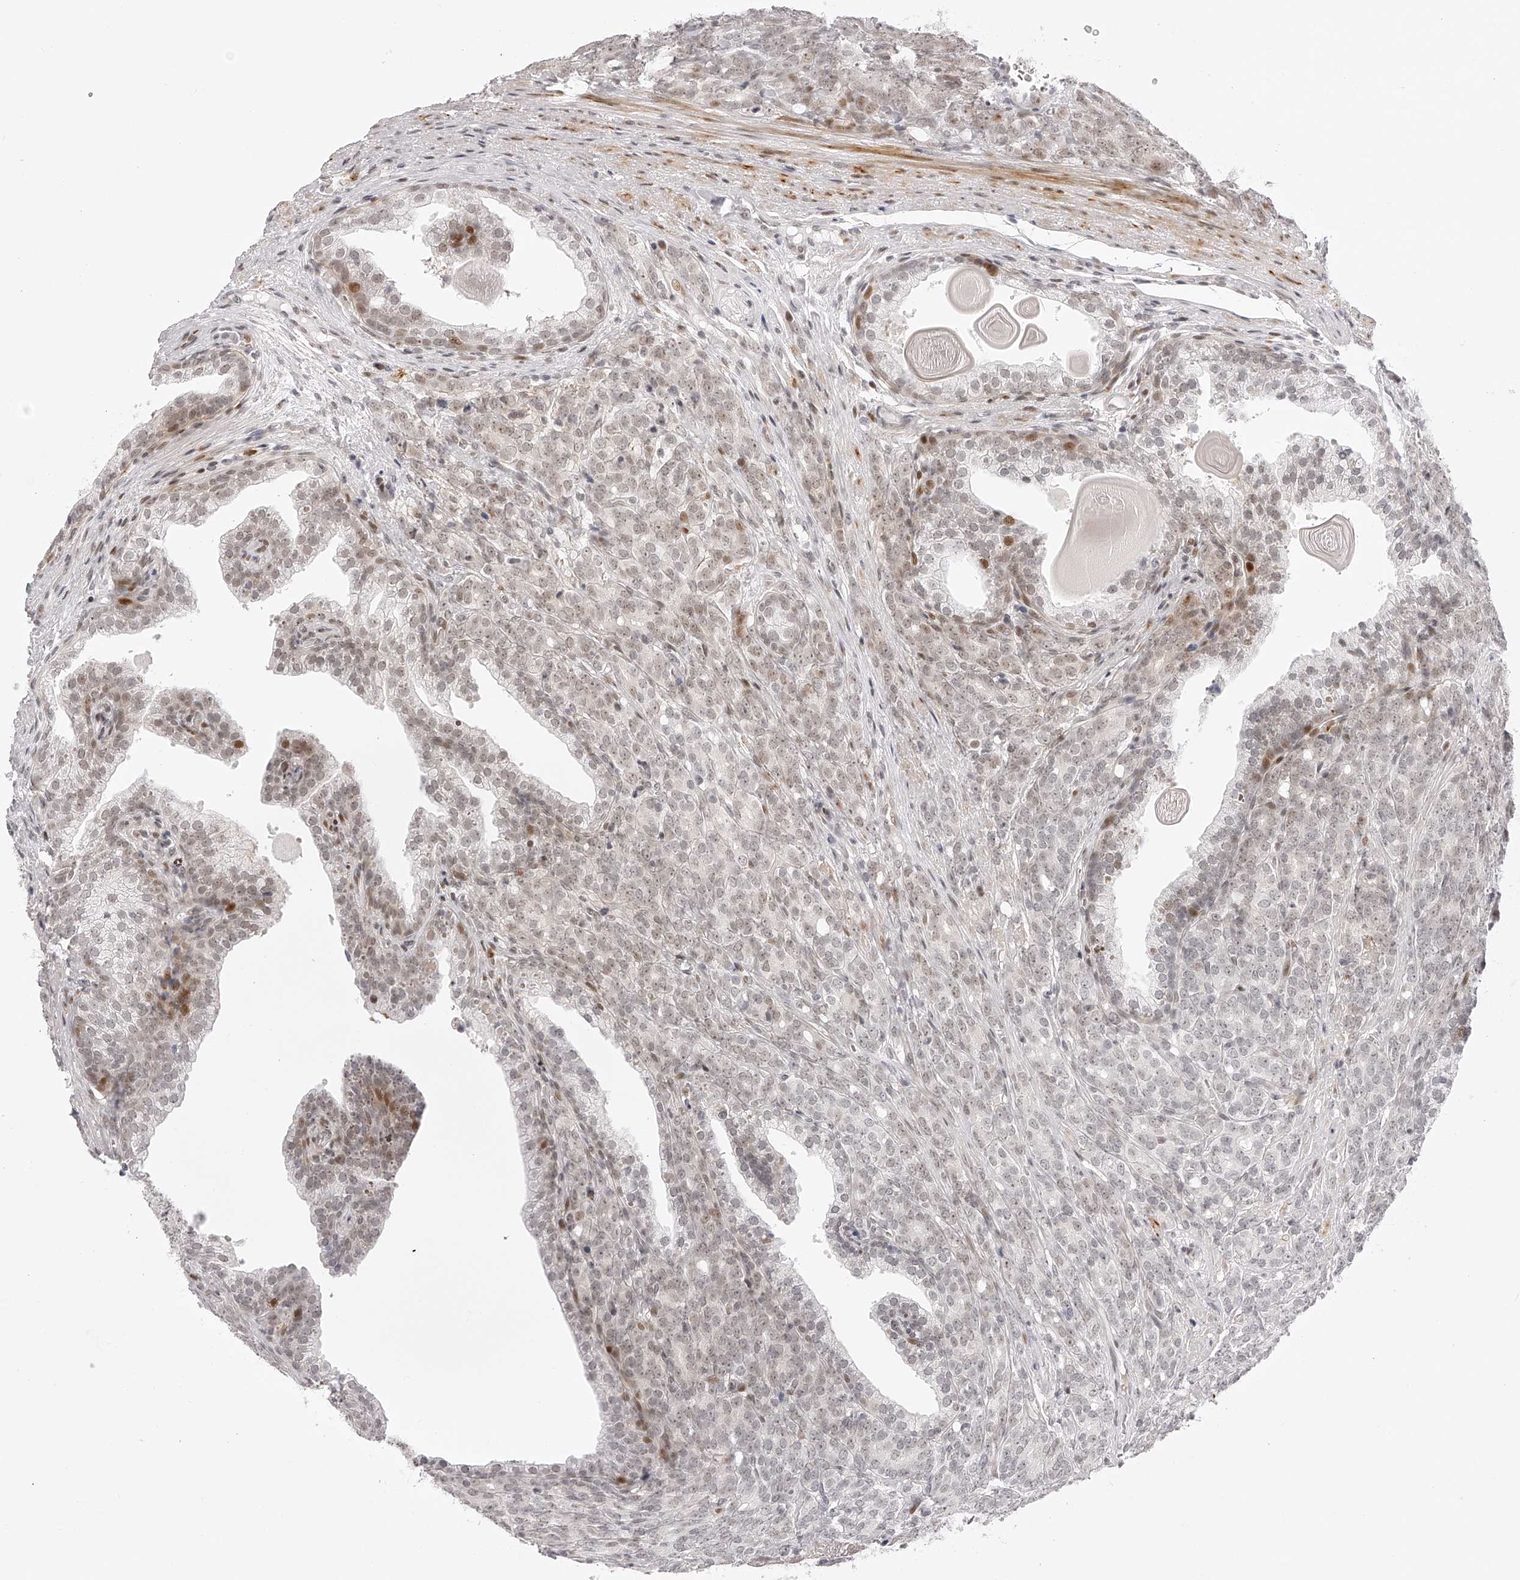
{"staining": {"intensity": "weak", "quantity": "25%-75%", "location": "nuclear"}, "tissue": "prostate cancer", "cell_type": "Tumor cells", "image_type": "cancer", "snomed": [{"axis": "morphology", "description": "Adenocarcinoma, High grade"}, {"axis": "topography", "description": "Prostate"}], "caption": "DAB immunohistochemical staining of high-grade adenocarcinoma (prostate) displays weak nuclear protein staining in approximately 25%-75% of tumor cells.", "gene": "PLEKHG1", "patient": {"sex": "male", "age": 62}}